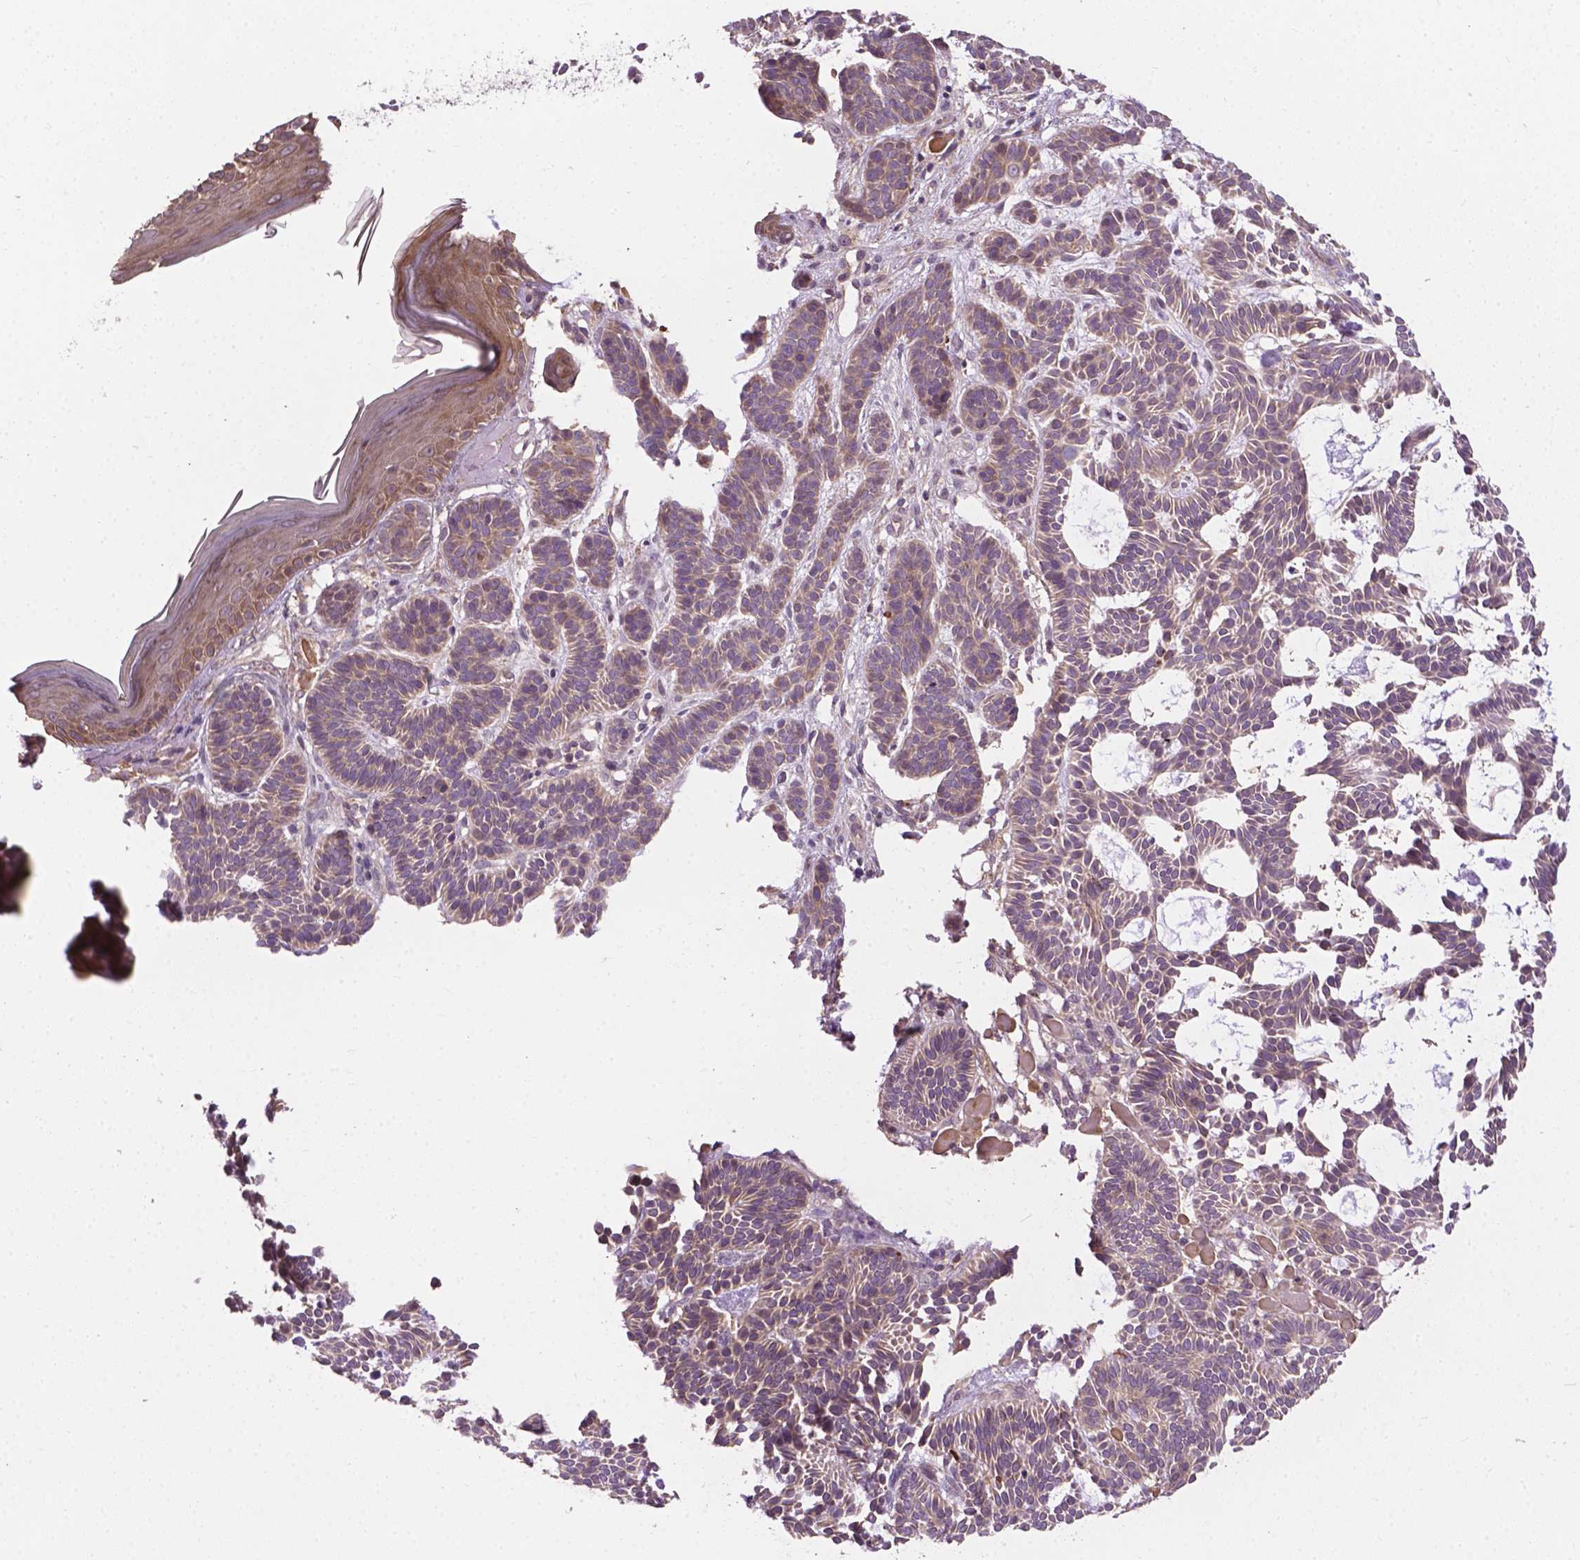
{"staining": {"intensity": "weak", "quantity": "25%-75%", "location": "cytoplasmic/membranous"}, "tissue": "skin cancer", "cell_type": "Tumor cells", "image_type": "cancer", "snomed": [{"axis": "morphology", "description": "Basal cell carcinoma"}, {"axis": "topography", "description": "Skin"}], "caption": "This histopathology image displays immunohistochemistry (IHC) staining of basal cell carcinoma (skin), with low weak cytoplasmic/membranous staining in approximately 25%-75% of tumor cells.", "gene": "MZT1", "patient": {"sex": "male", "age": 85}}